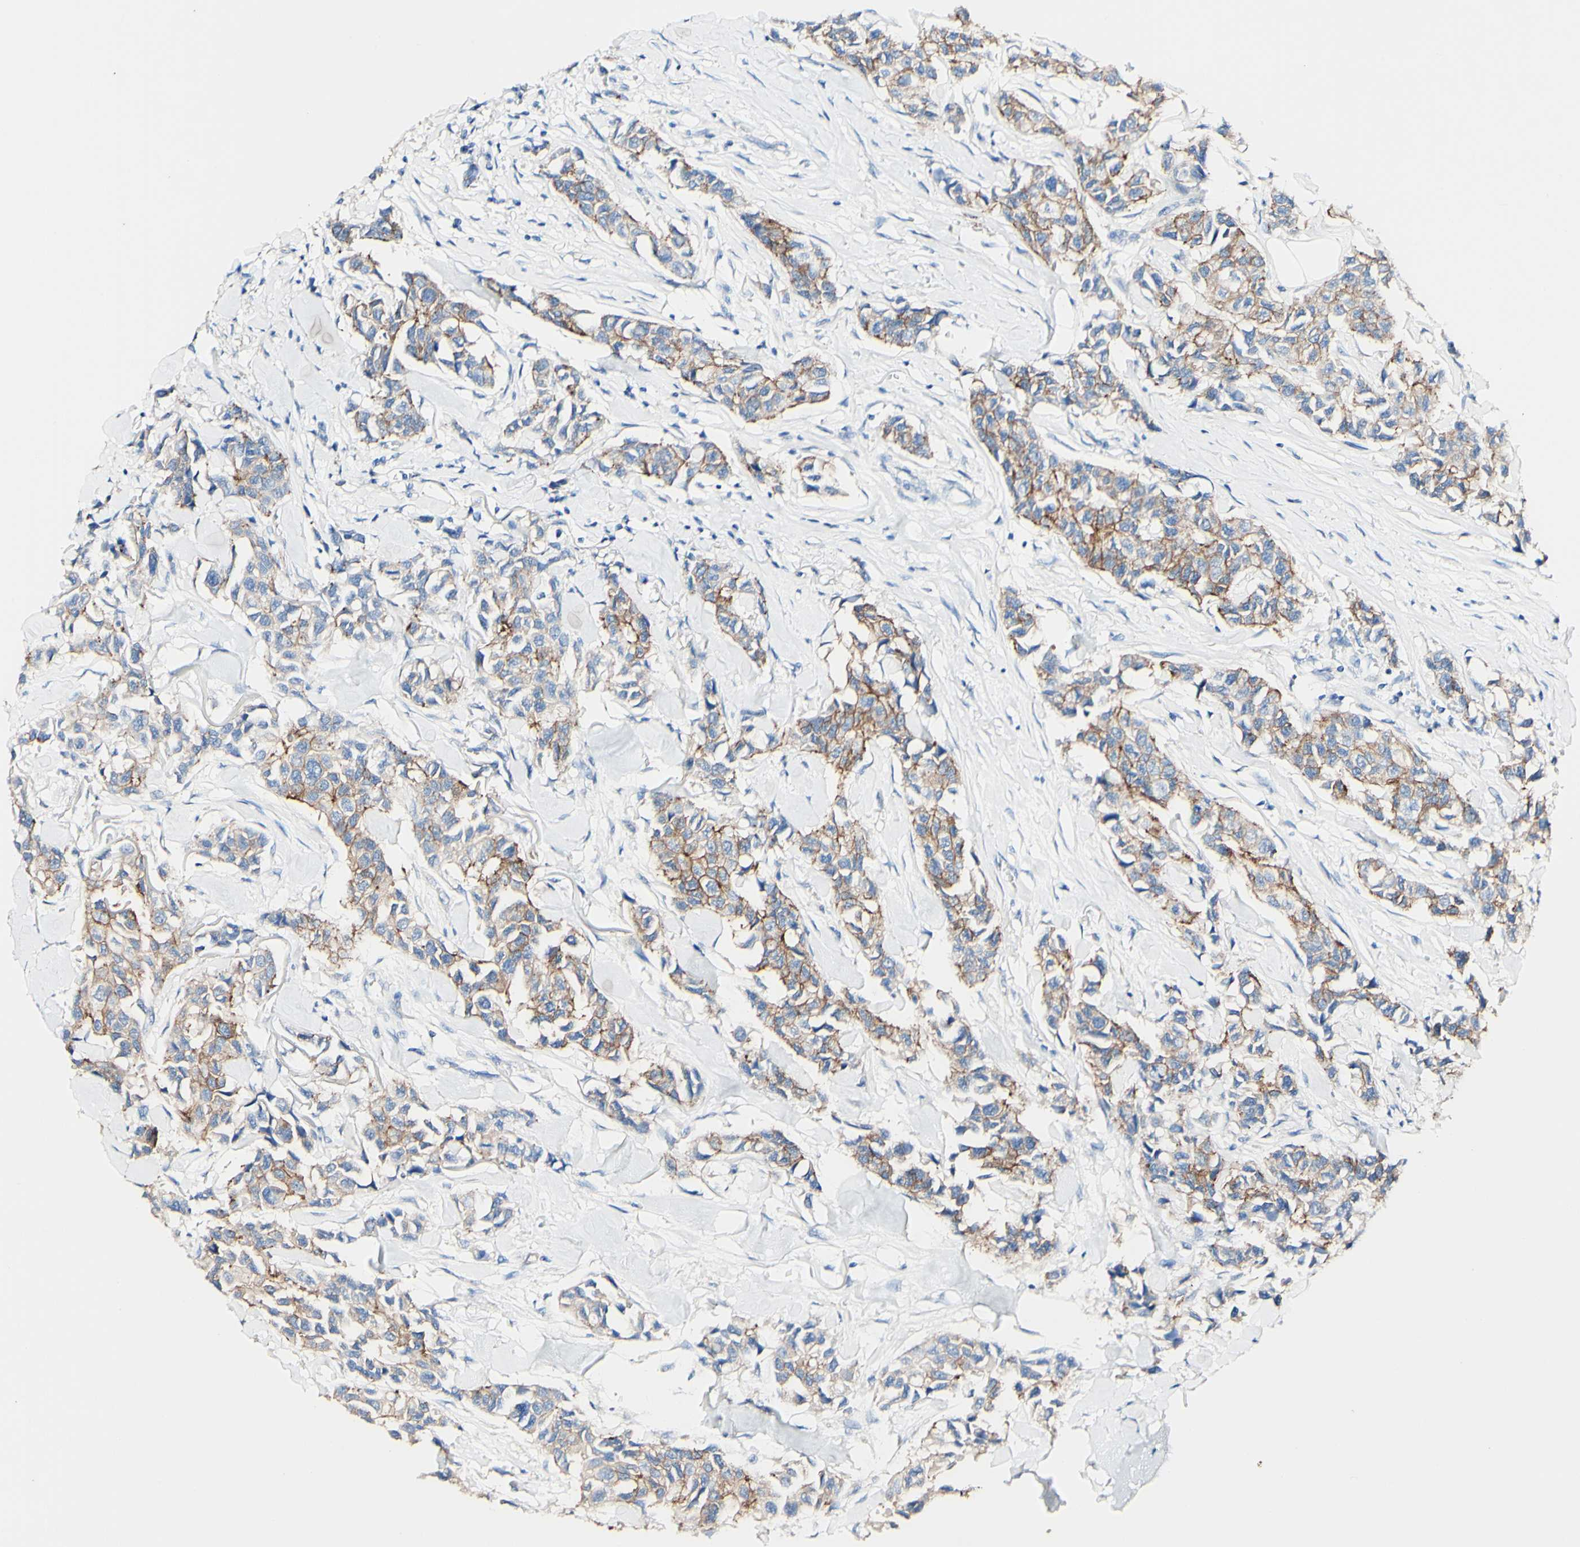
{"staining": {"intensity": "moderate", "quantity": "25%-75%", "location": "cytoplasmic/membranous"}, "tissue": "breast cancer", "cell_type": "Tumor cells", "image_type": "cancer", "snomed": [{"axis": "morphology", "description": "Duct carcinoma"}, {"axis": "topography", "description": "Breast"}], "caption": "Invasive ductal carcinoma (breast) tissue exhibits moderate cytoplasmic/membranous positivity in about 25%-75% of tumor cells, visualized by immunohistochemistry.", "gene": "DSC2", "patient": {"sex": "female", "age": 80}}